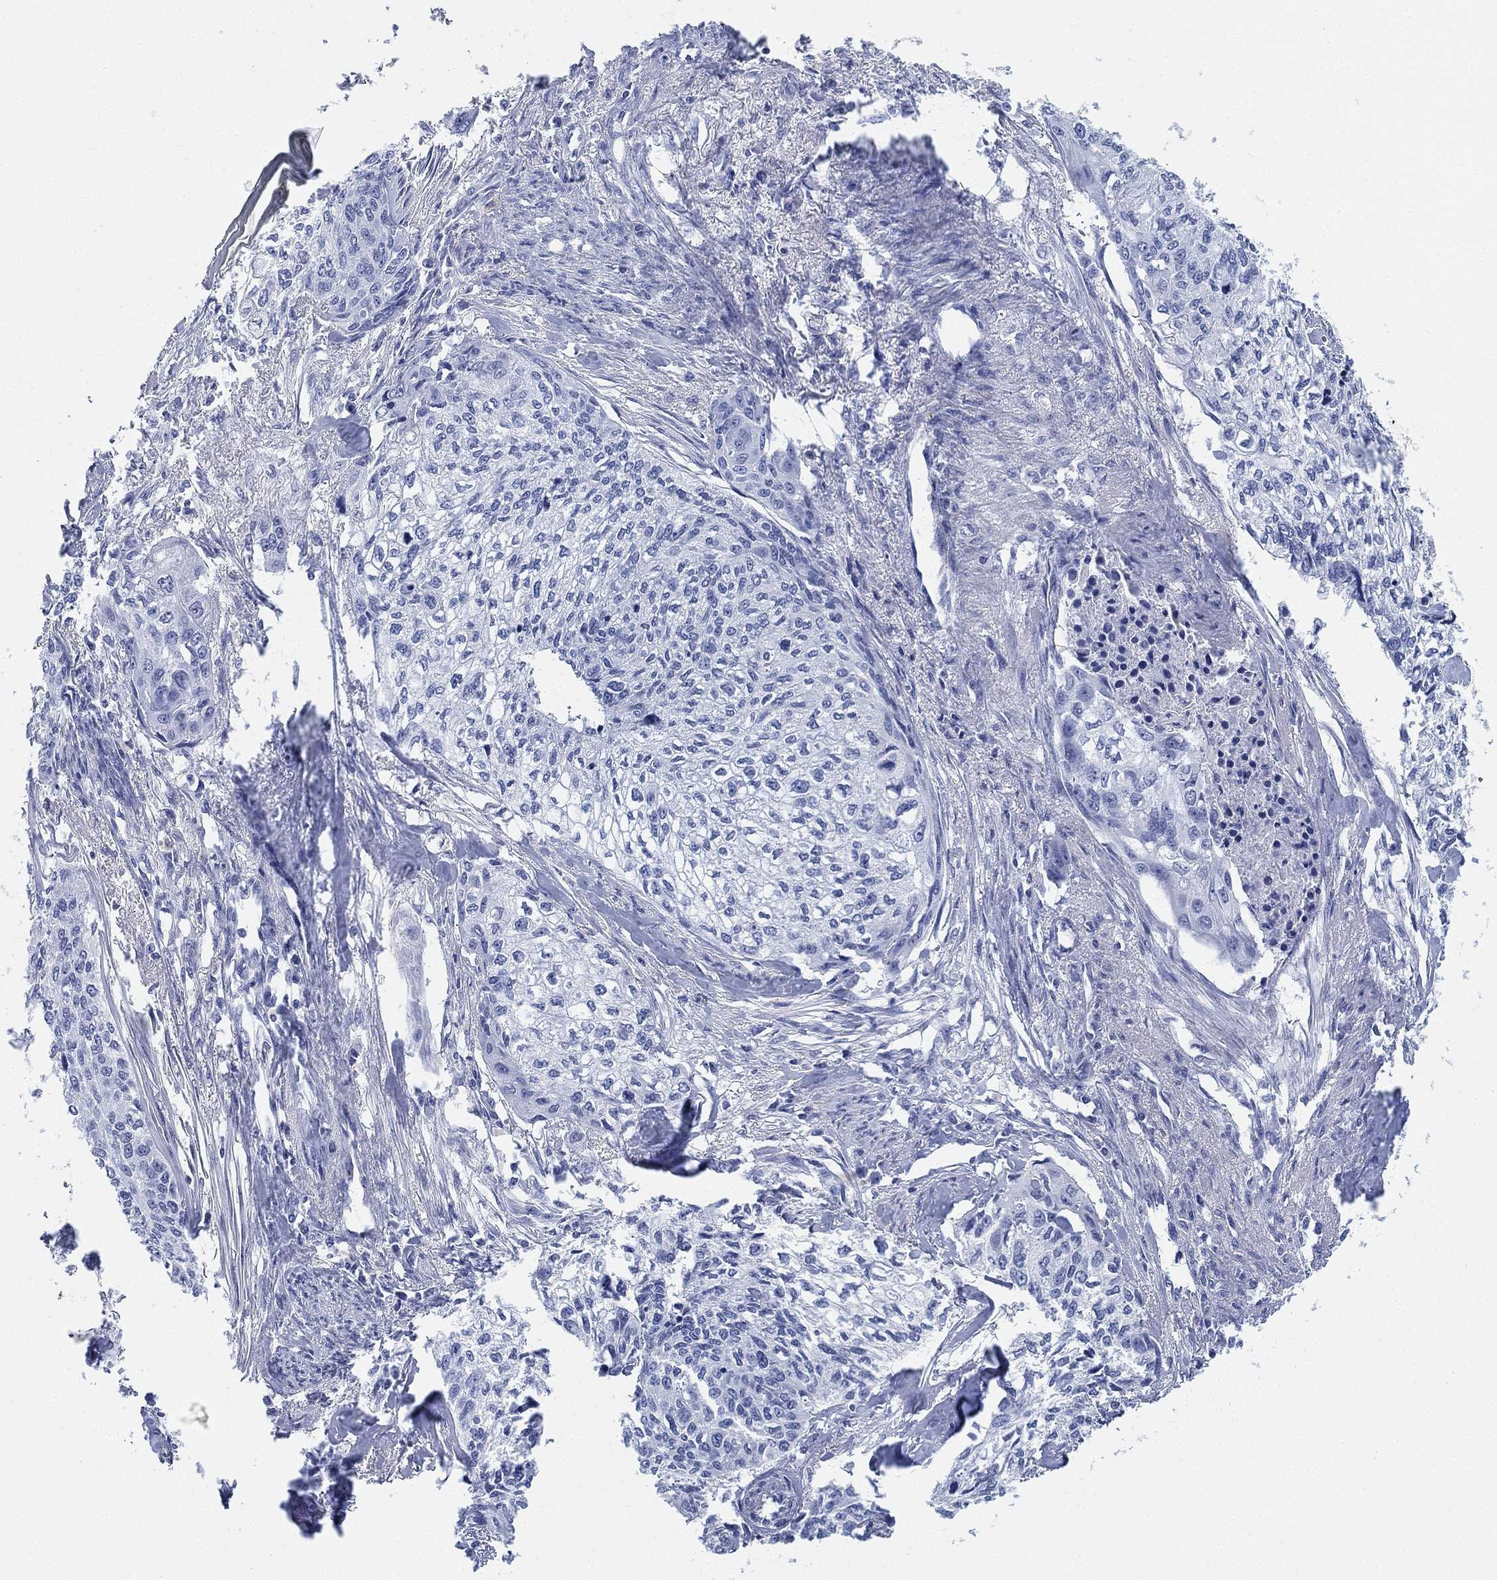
{"staining": {"intensity": "negative", "quantity": "none", "location": "none"}, "tissue": "cervical cancer", "cell_type": "Tumor cells", "image_type": "cancer", "snomed": [{"axis": "morphology", "description": "Squamous cell carcinoma, NOS"}, {"axis": "topography", "description": "Cervix"}], "caption": "An immunohistochemistry micrograph of cervical cancer (squamous cell carcinoma) is shown. There is no staining in tumor cells of cervical cancer (squamous cell carcinoma). The staining is performed using DAB (3,3'-diaminobenzidine) brown chromogen with nuclei counter-stained in using hematoxylin.", "gene": "PSKH2", "patient": {"sex": "female", "age": 58}}